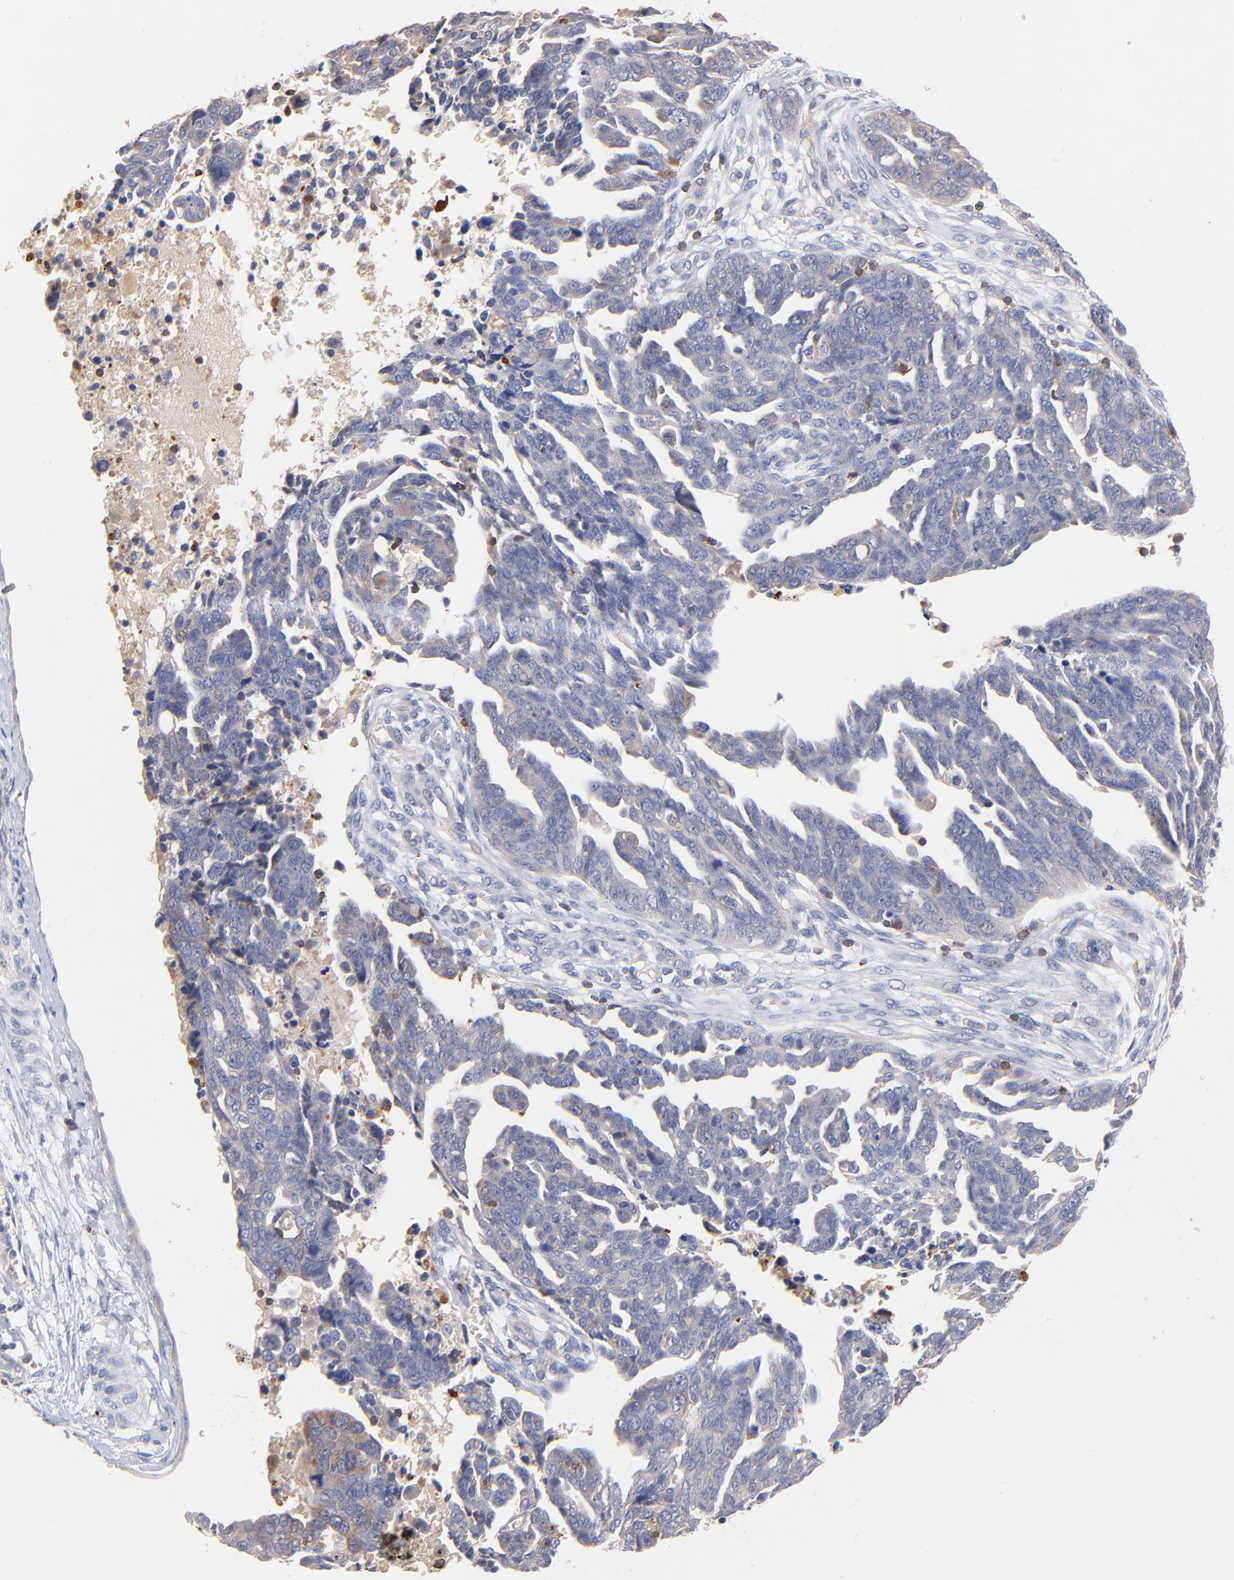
{"staining": {"intensity": "weak", "quantity": "<25%", "location": "cytoplasmic/membranous"}, "tissue": "ovarian cancer", "cell_type": "Tumor cells", "image_type": "cancer", "snomed": [{"axis": "morphology", "description": "Normal tissue, NOS"}, {"axis": "morphology", "description": "Cystadenocarcinoma, serous, NOS"}, {"axis": "topography", "description": "Fallopian tube"}, {"axis": "topography", "description": "Ovary"}], "caption": "Tumor cells show no significant staining in ovarian cancer (serous cystadenocarcinoma).", "gene": "KREMEN2", "patient": {"sex": "female", "age": 56}}